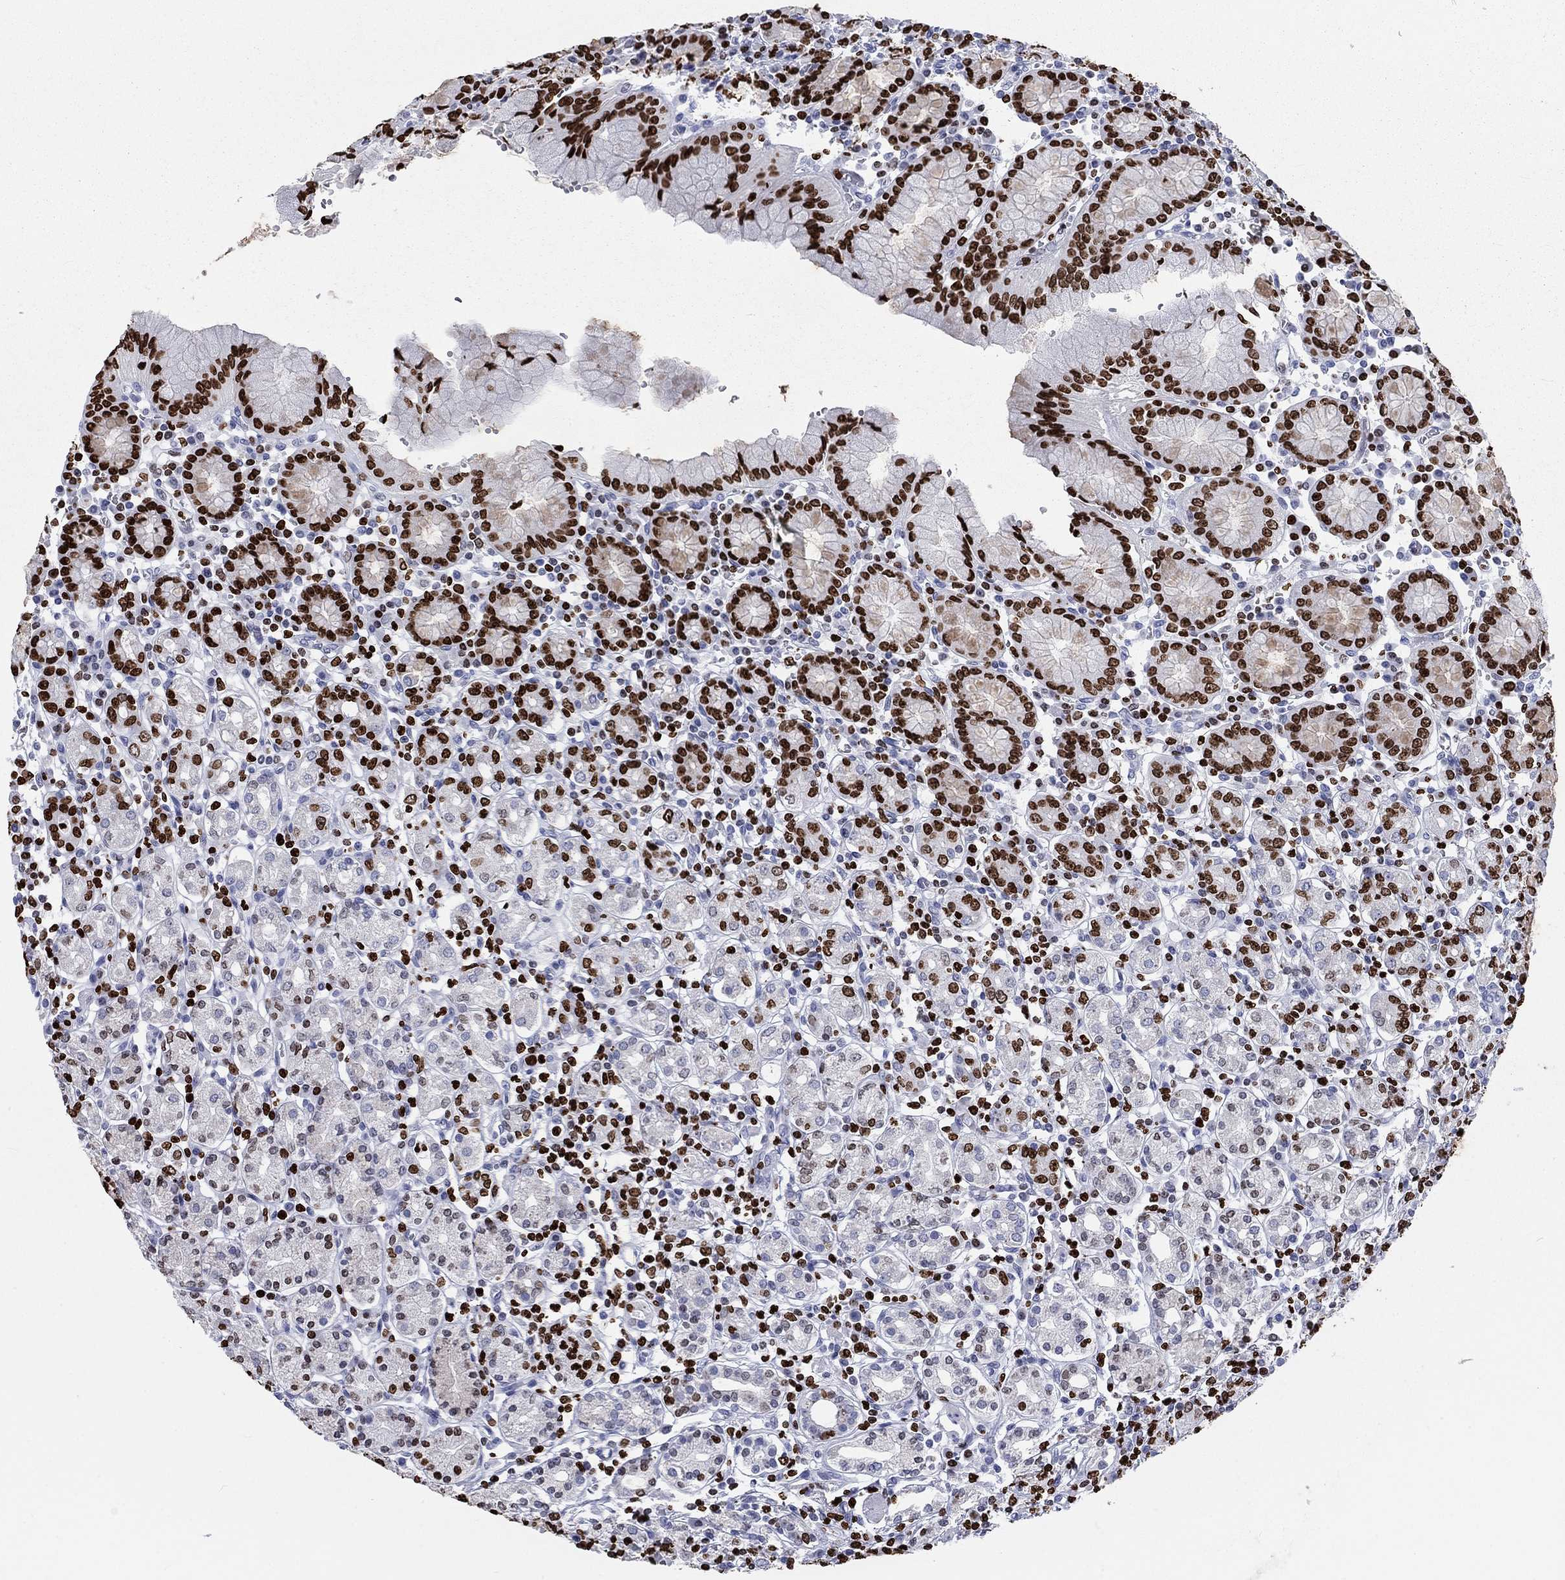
{"staining": {"intensity": "strong", "quantity": "25%-75%", "location": "nuclear"}, "tissue": "stomach", "cell_type": "Glandular cells", "image_type": "normal", "snomed": [{"axis": "morphology", "description": "Normal tissue, NOS"}, {"axis": "topography", "description": "Stomach, upper"}, {"axis": "topography", "description": "Stomach"}], "caption": "Approximately 25%-75% of glandular cells in normal stomach reveal strong nuclear protein staining as visualized by brown immunohistochemical staining.", "gene": "H1", "patient": {"sex": "male", "age": 62}}